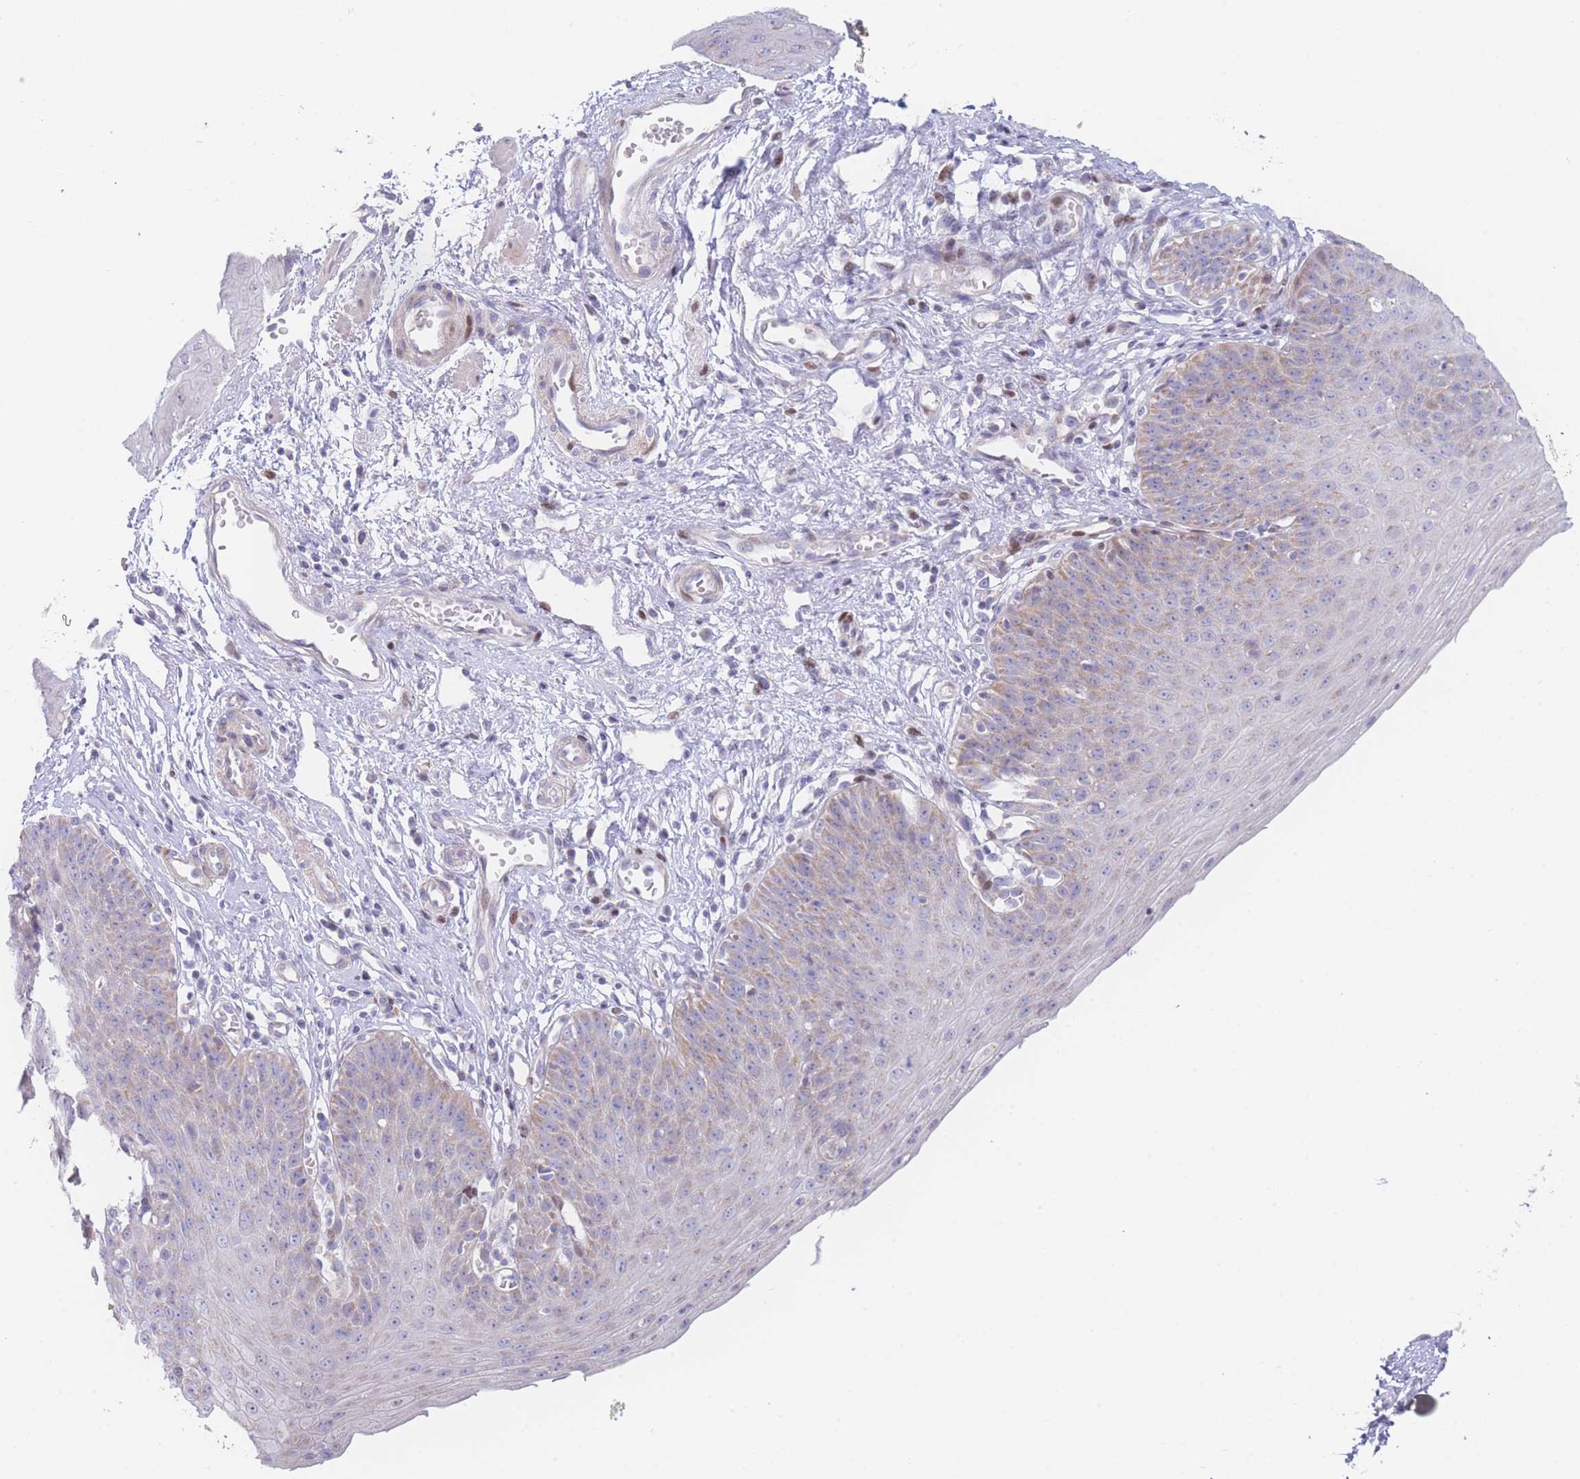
{"staining": {"intensity": "weak", "quantity": "25%-75%", "location": "cytoplasmic/membranous"}, "tissue": "esophagus", "cell_type": "Squamous epithelial cells", "image_type": "normal", "snomed": [{"axis": "morphology", "description": "Normal tissue, NOS"}, {"axis": "topography", "description": "Esophagus"}], "caption": "High-magnification brightfield microscopy of benign esophagus stained with DAB (brown) and counterstained with hematoxylin (blue). squamous epithelial cells exhibit weak cytoplasmic/membranous positivity is present in approximately25%-75% of cells. The staining was performed using DAB to visualize the protein expression in brown, while the nuclei were stained in blue with hematoxylin (Magnification: 20x).", "gene": "GPAM", "patient": {"sex": "male", "age": 71}}